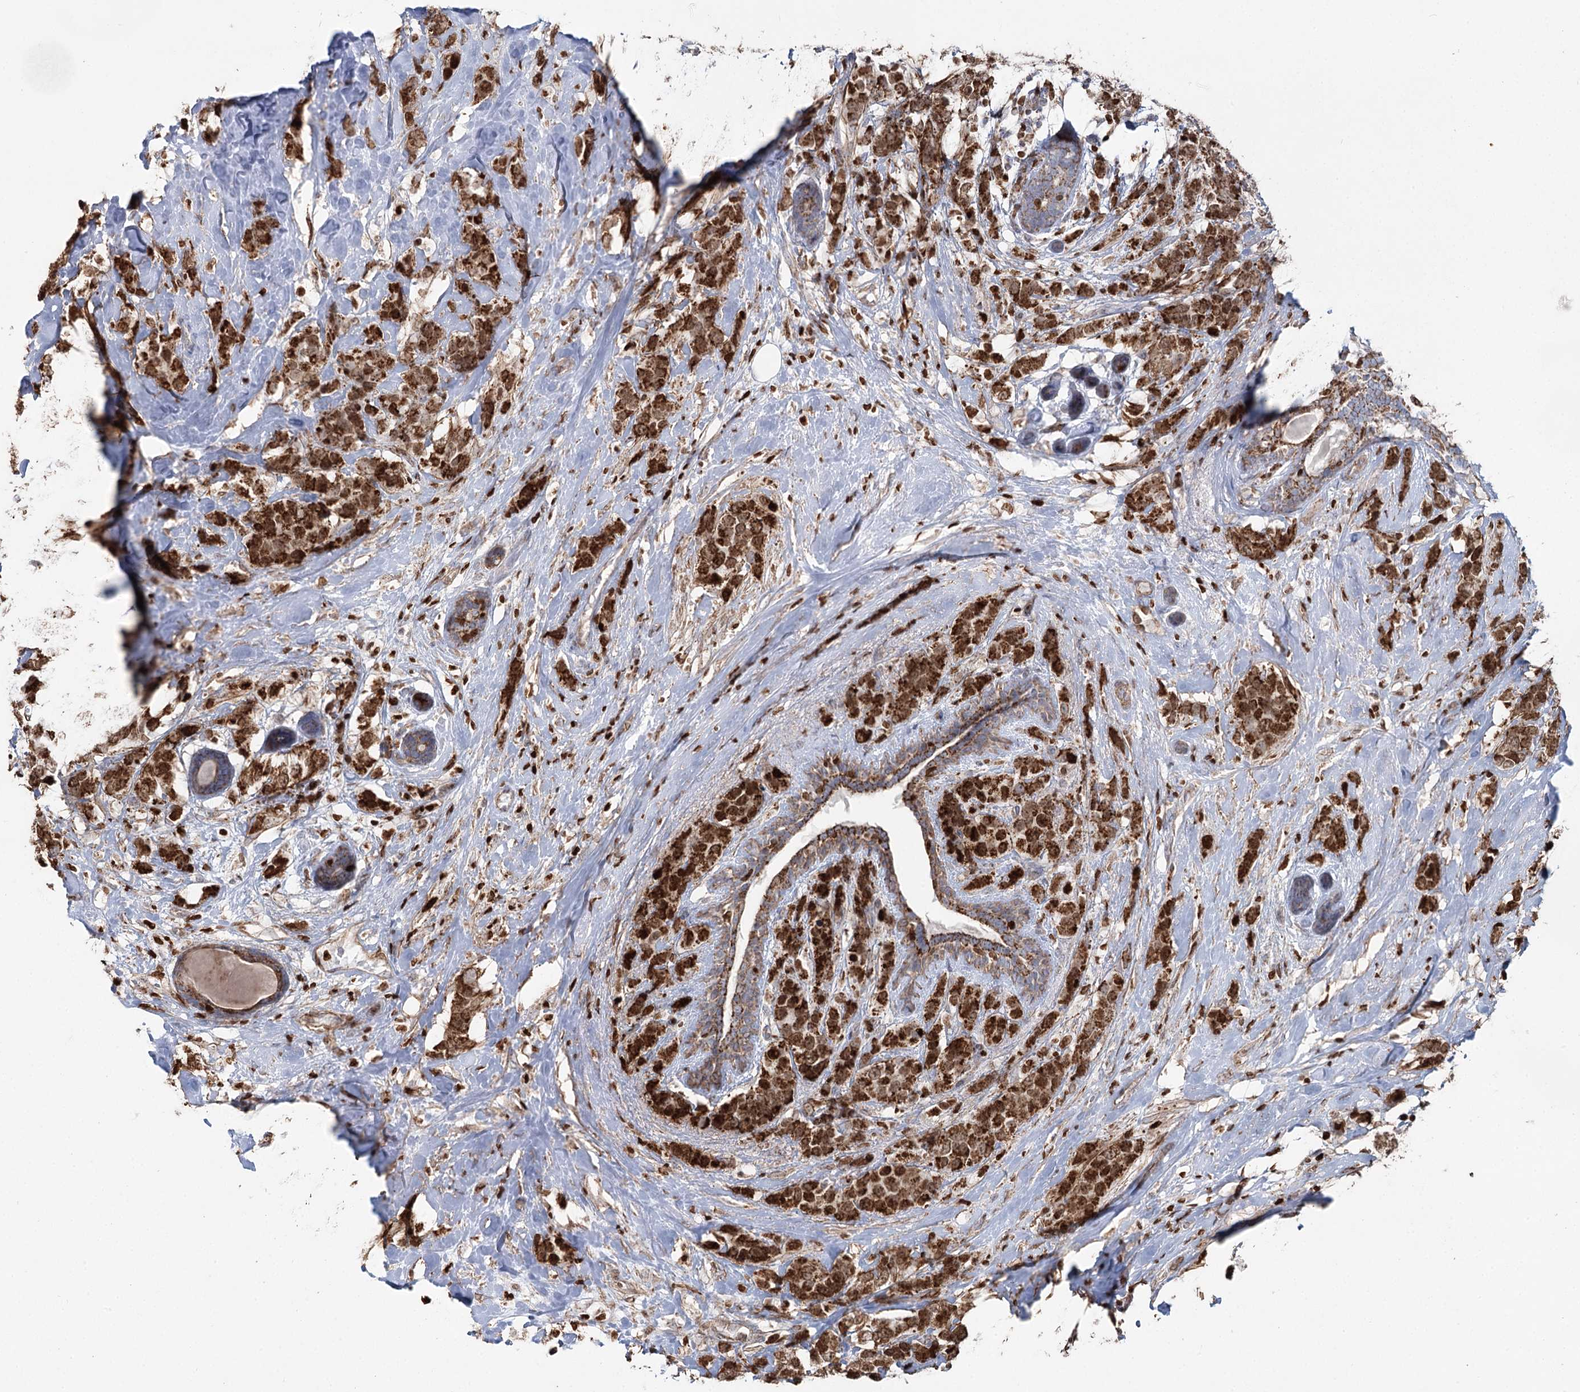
{"staining": {"intensity": "strong", "quantity": ">75%", "location": "cytoplasmic/membranous,nuclear"}, "tissue": "breast cancer", "cell_type": "Tumor cells", "image_type": "cancer", "snomed": [{"axis": "morphology", "description": "Lobular carcinoma"}, {"axis": "topography", "description": "Breast"}], "caption": "Protein staining of breast lobular carcinoma tissue exhibits strong cytoplasmic/membranous and nuclear staining in about >75% of tumor cells.", "gene": "PDHX", "patient": {"sex": "female", "age": 59}}